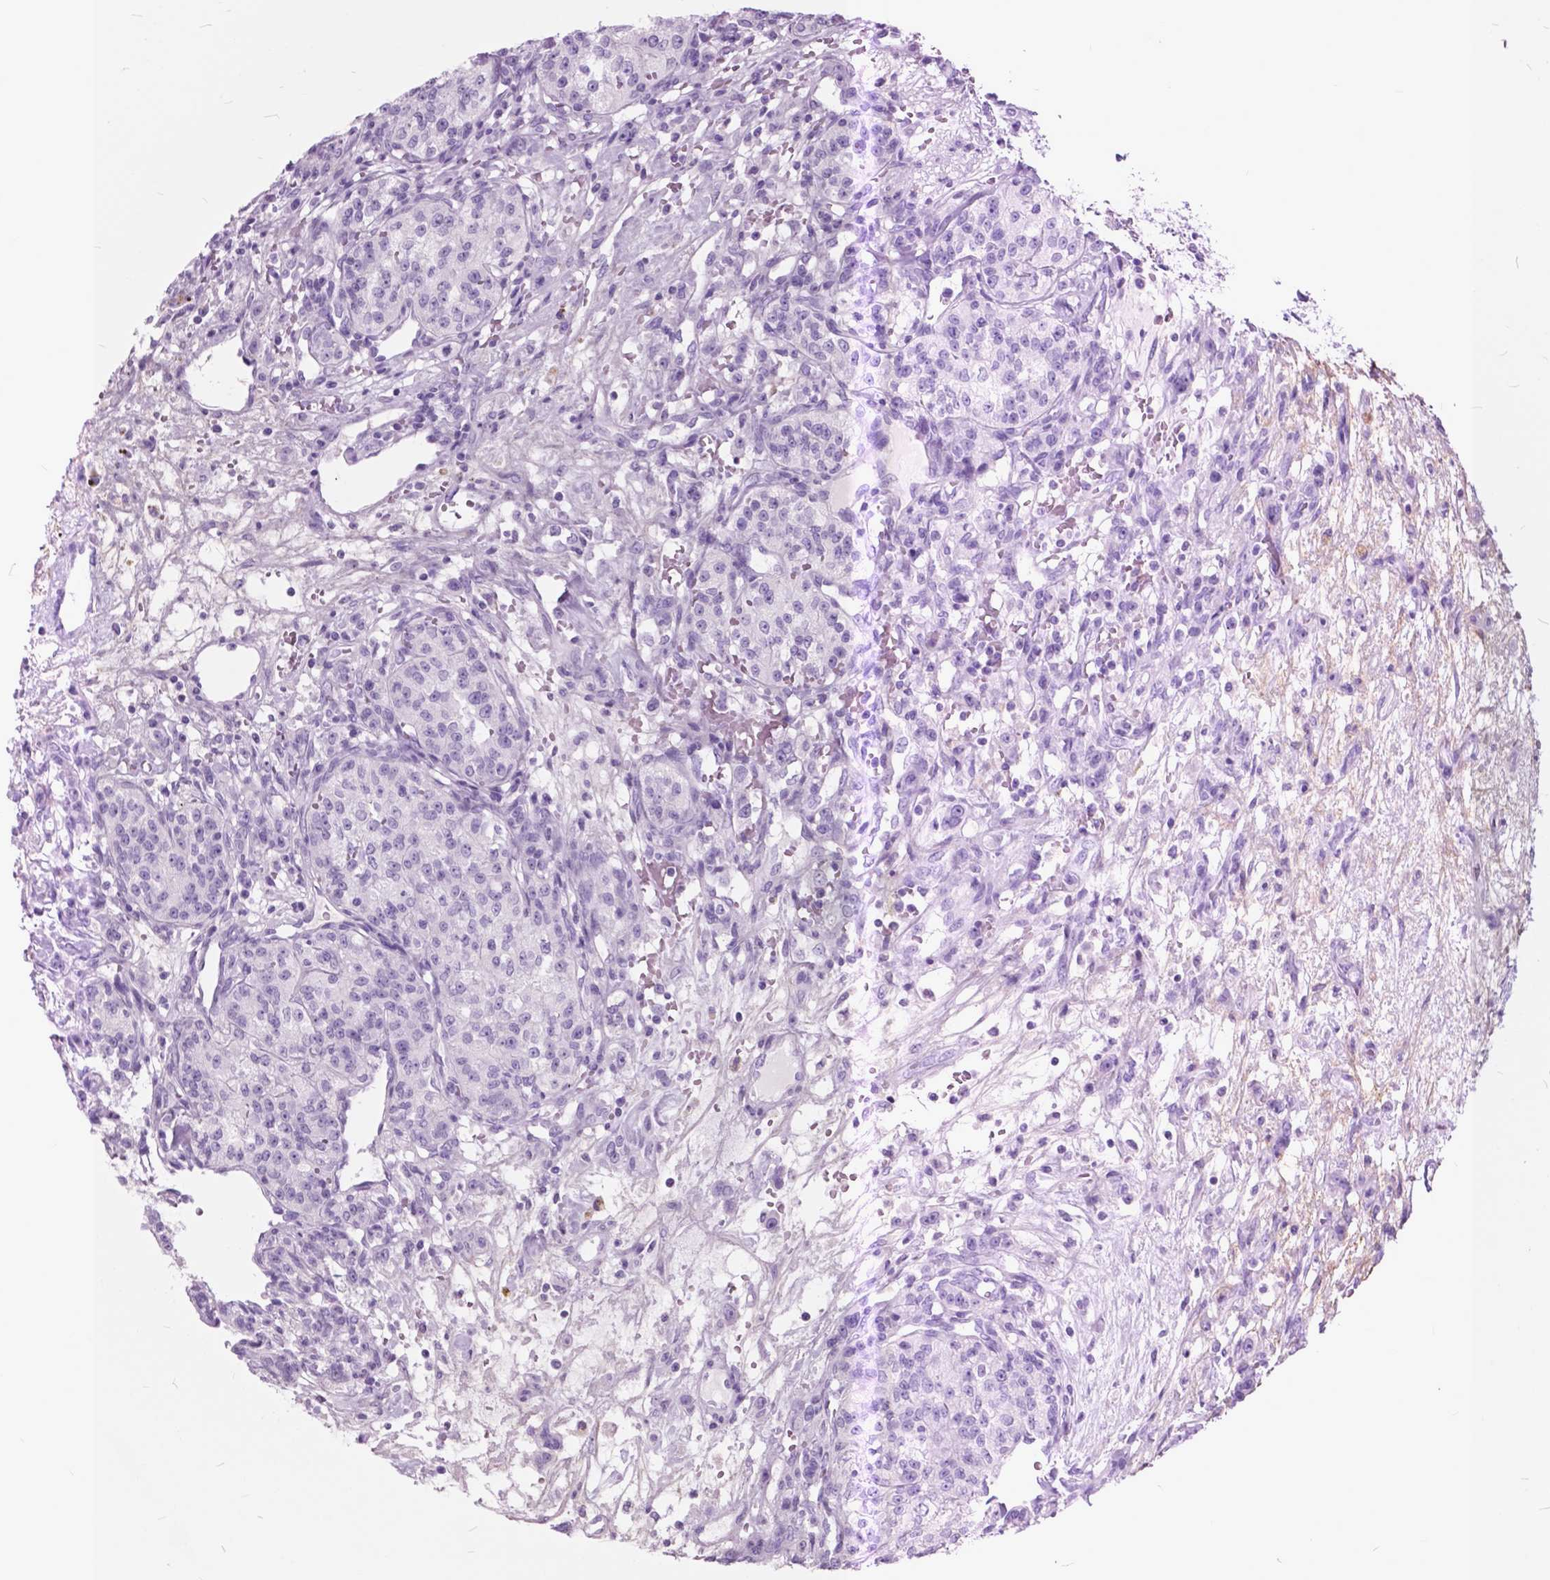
{"staining": {"intensity": "negative", "quantity": "none", "location": "none"}, "tissue": "renal cancer", "cell_type": "Tumor cells", "image_type": "cancer", "snomed": [{"axis": "morphology", "description": "Adenocarcinoma, NOS"}, {"axis": "topography", "description": "Kidney"}], "caption": "This photomicrograph is of renal cancer stained with IHC to label a protein in brown with the nuclei are counter-stained blue. There is no staining in tumor cells. (DAB IHC with hematoxylin counter stain).", "gene": "GDF9", "patient": {"sex": "female", "age": 63}}